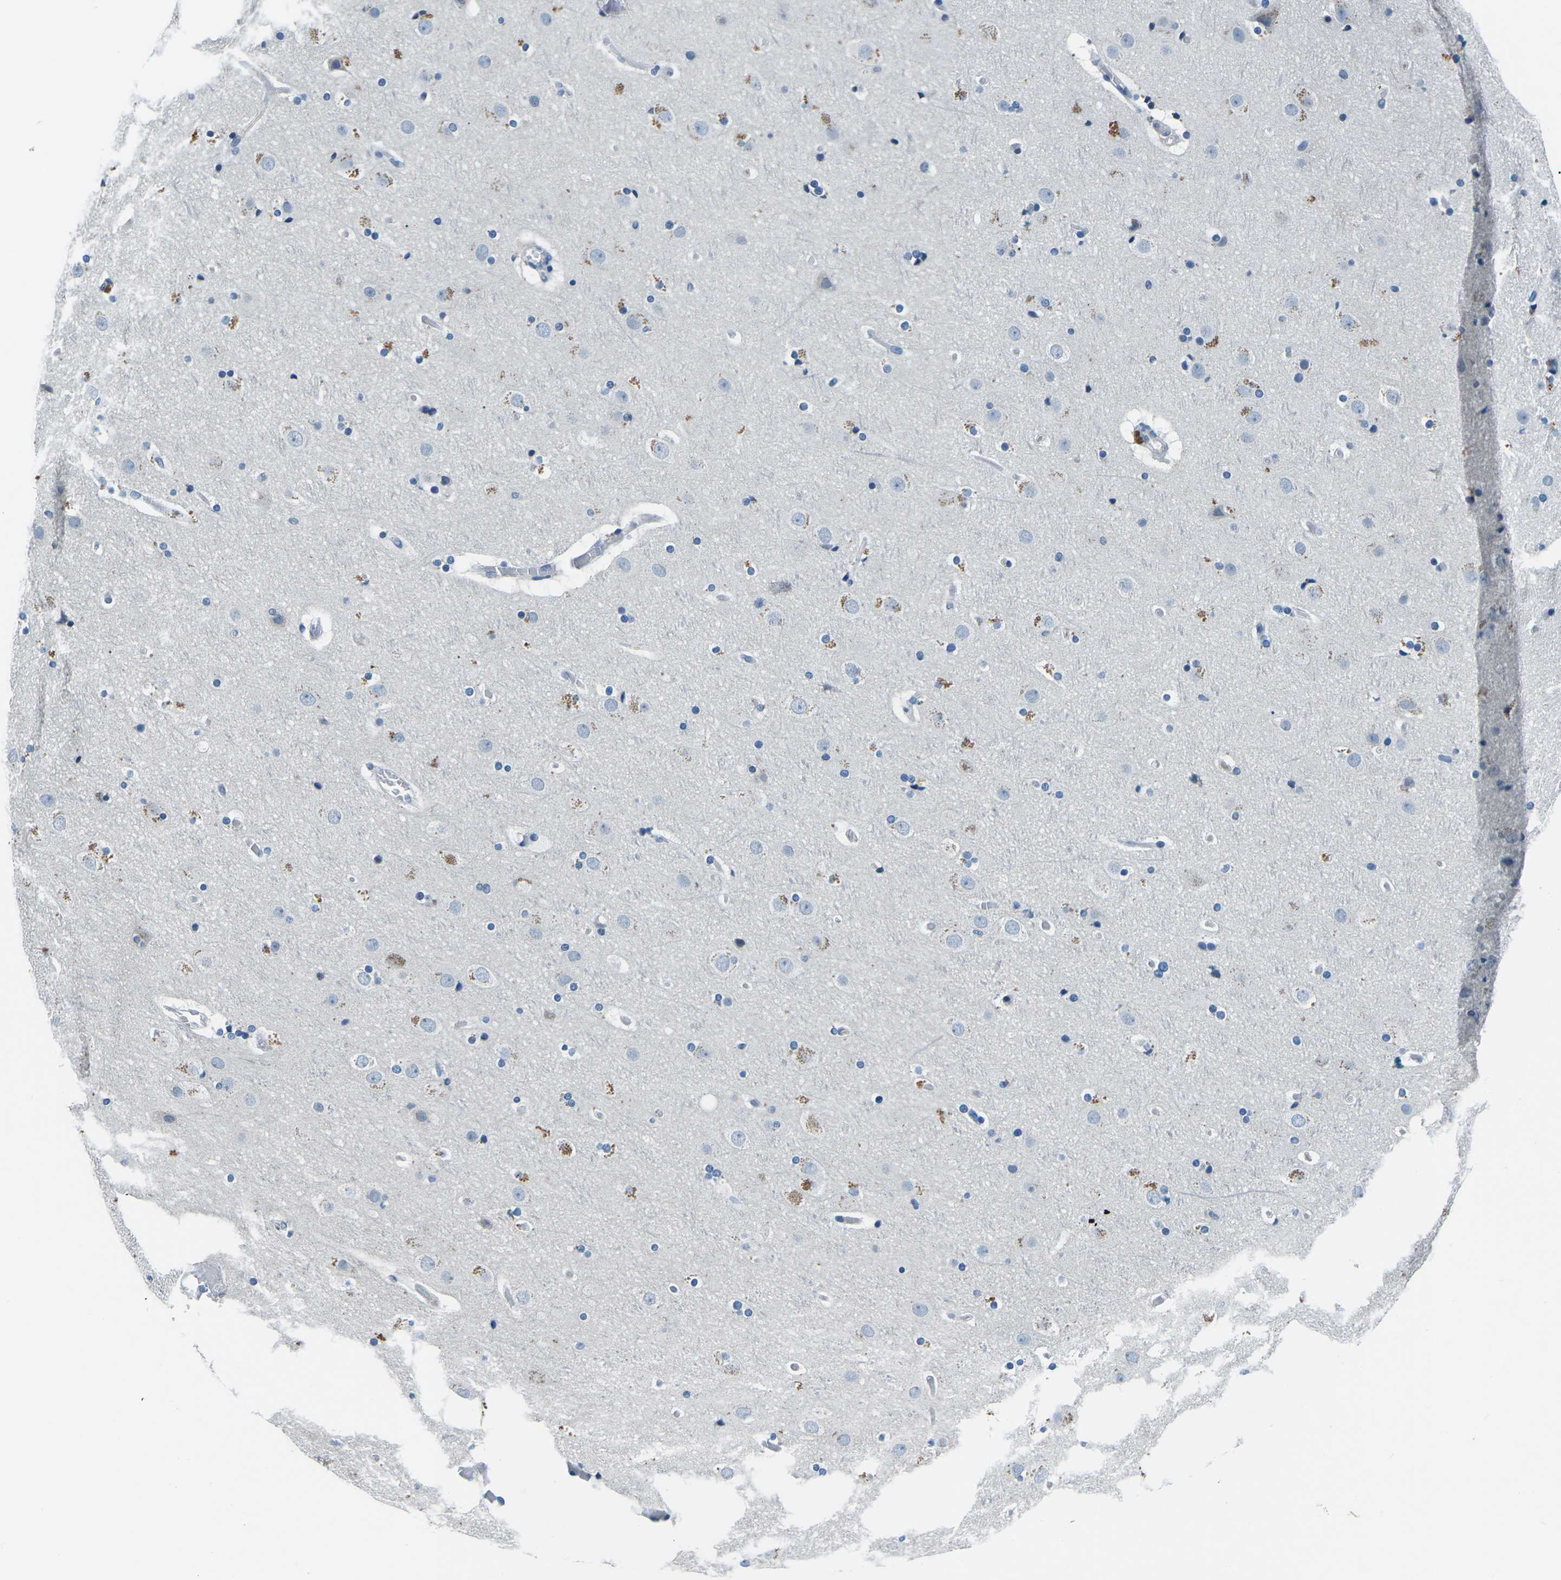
{"staining": {"intensity": "negative", "quantity": "none", "location": "none"}, "tissue": "cerebral cortex", "cell_type": "Endothelial cells", "image_type": "normal", "snomed": [{"axis": "morphology", "description": "Normal tissue, NOS"}, {"axis": "topography", "description": "Cerebral cortex"}], "caption": "Immunohistochemical staining of benign cerebral cortex reveals no significant staining in endothelial cells.", "gene": "CD1D", "patient": {"sex": "male", "age": 57}}